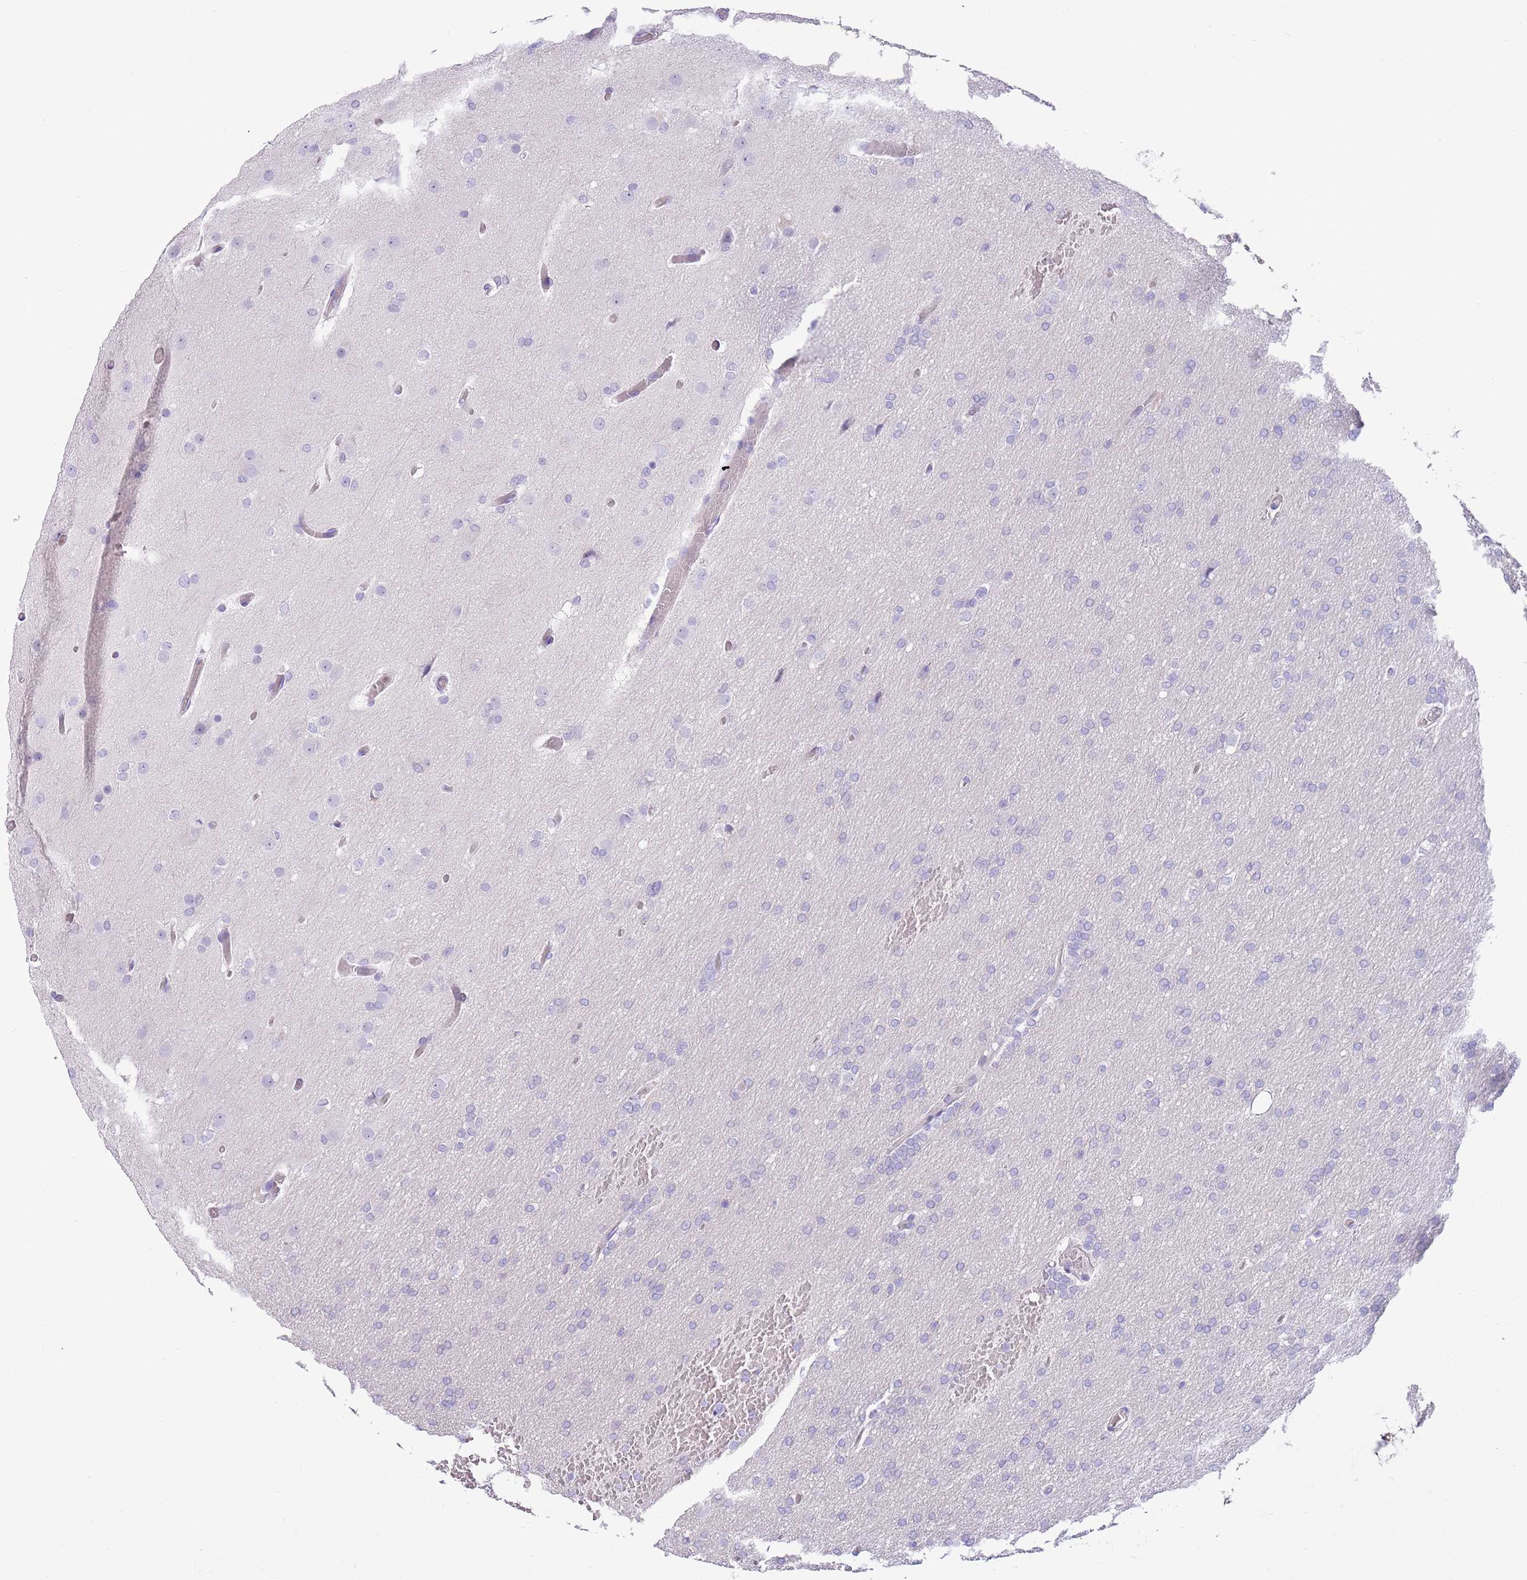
{"staining": {"intensity": "negative", "quantity": "none", "location": "none"}, "tissue": "glioma", "cell_type": "Tumor cells", "image_type": "cancer", "snomed": [{"axis": "morphology", "description": "Glioma, malignant, High grade"}, {"axis": "topography", "description": "Cerebral cortex"}], "caption": "Tumor cells show no significant protein expression in glioma.", "gene": "OR4Q3", "patient": {"sex": "female", "age": 36}}